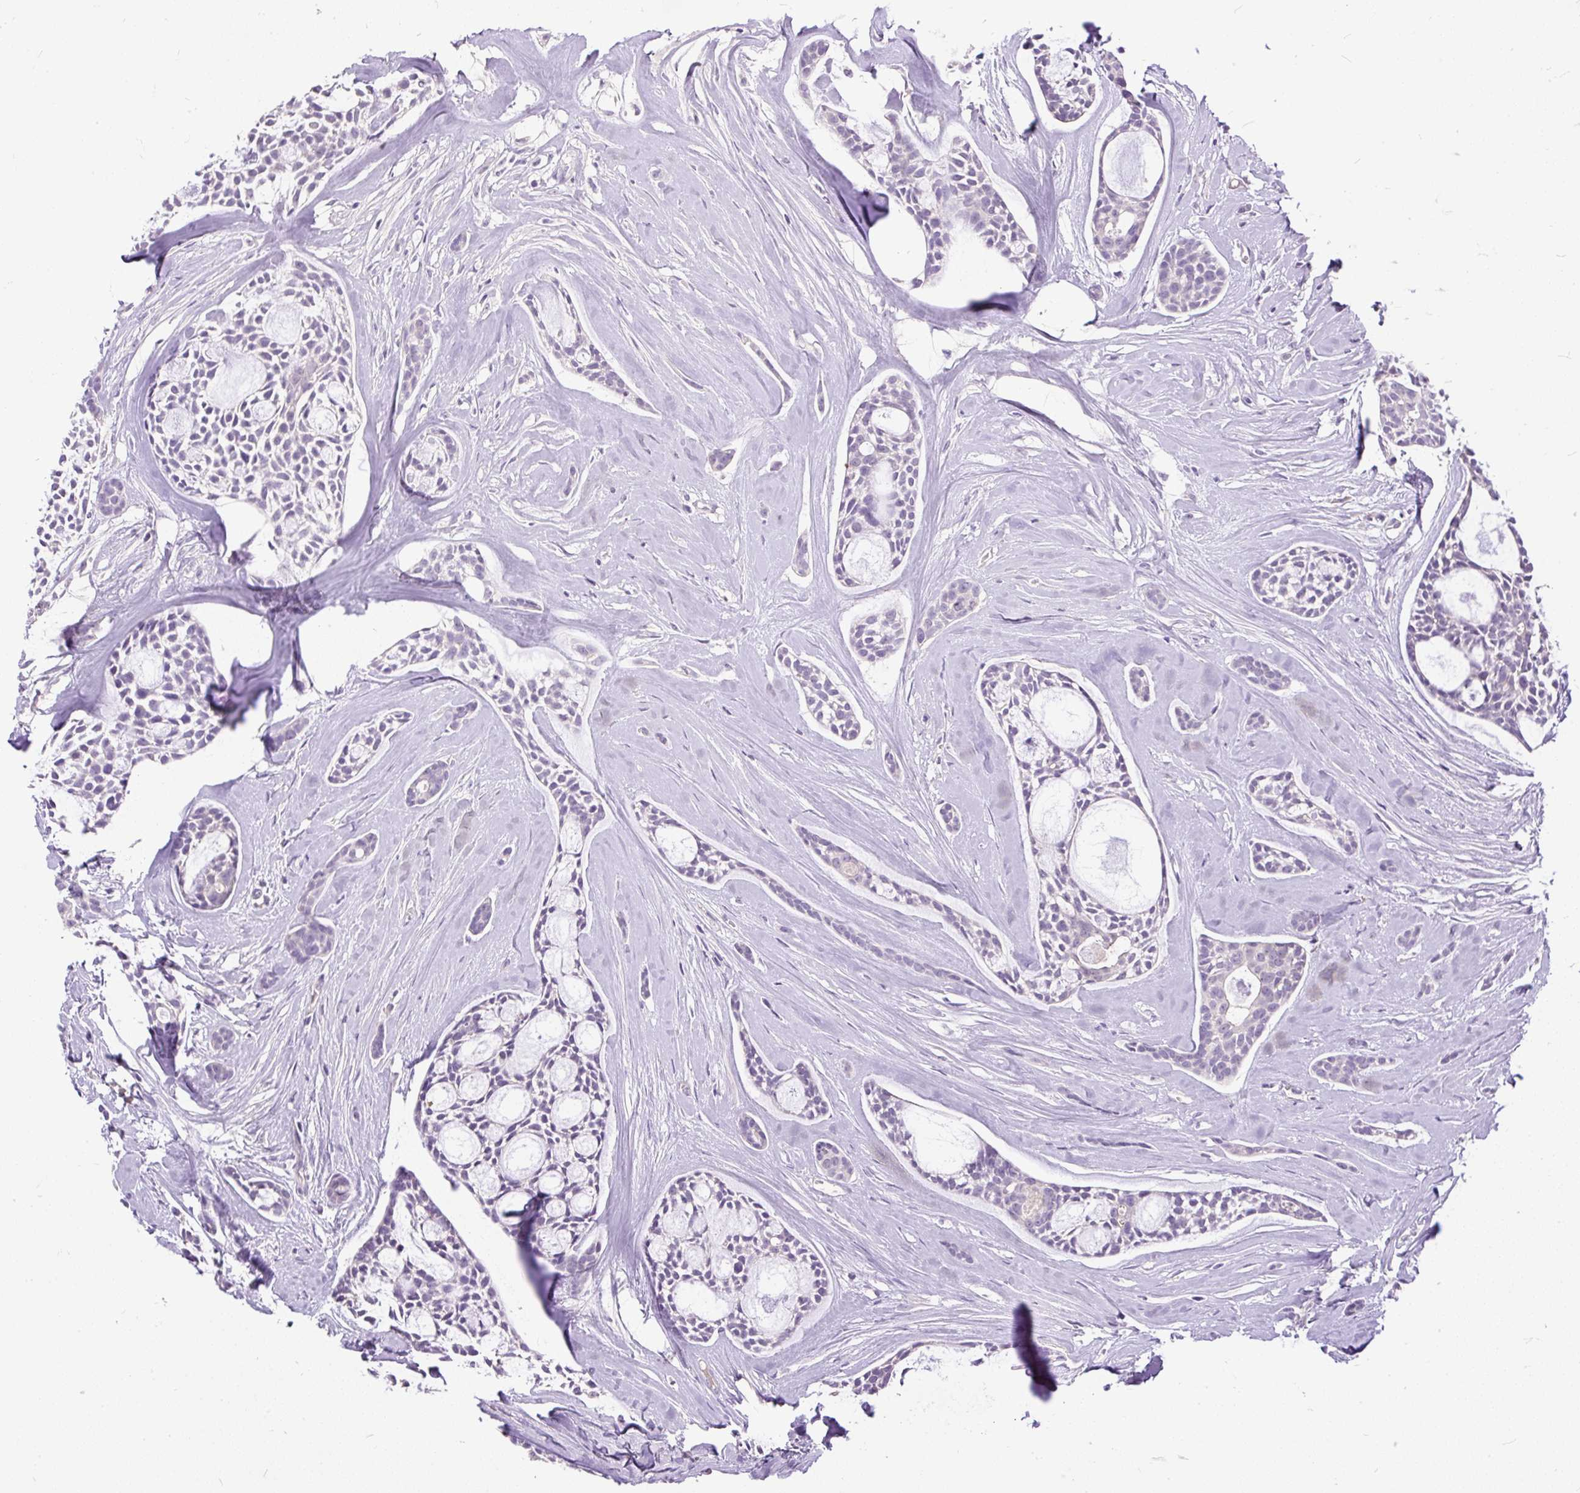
{"staining": {"intensity": "negative", "quantity": "none", "location": "none"}, "tissue": "head and neck cancer", "cell_type": "Tumor cells", "image_type": "cancer", "snomed": [{"axis": "morphology", "description": "Adenocarcinoma, NOS"}, {"axis": "topography", "description": "Subcutis"}, {"axis": "topography", "description": "Head-Neck"}], "caption": "Immunohistochemistry (IHC) micrograph of neoplastic tissue: human adenocarcinoma (head and neck) stained with DAB shows no significant protein expression in tumor cells.", "gene": "KRTAP20-3", "patient": {"sex": "female", "age": 73}}